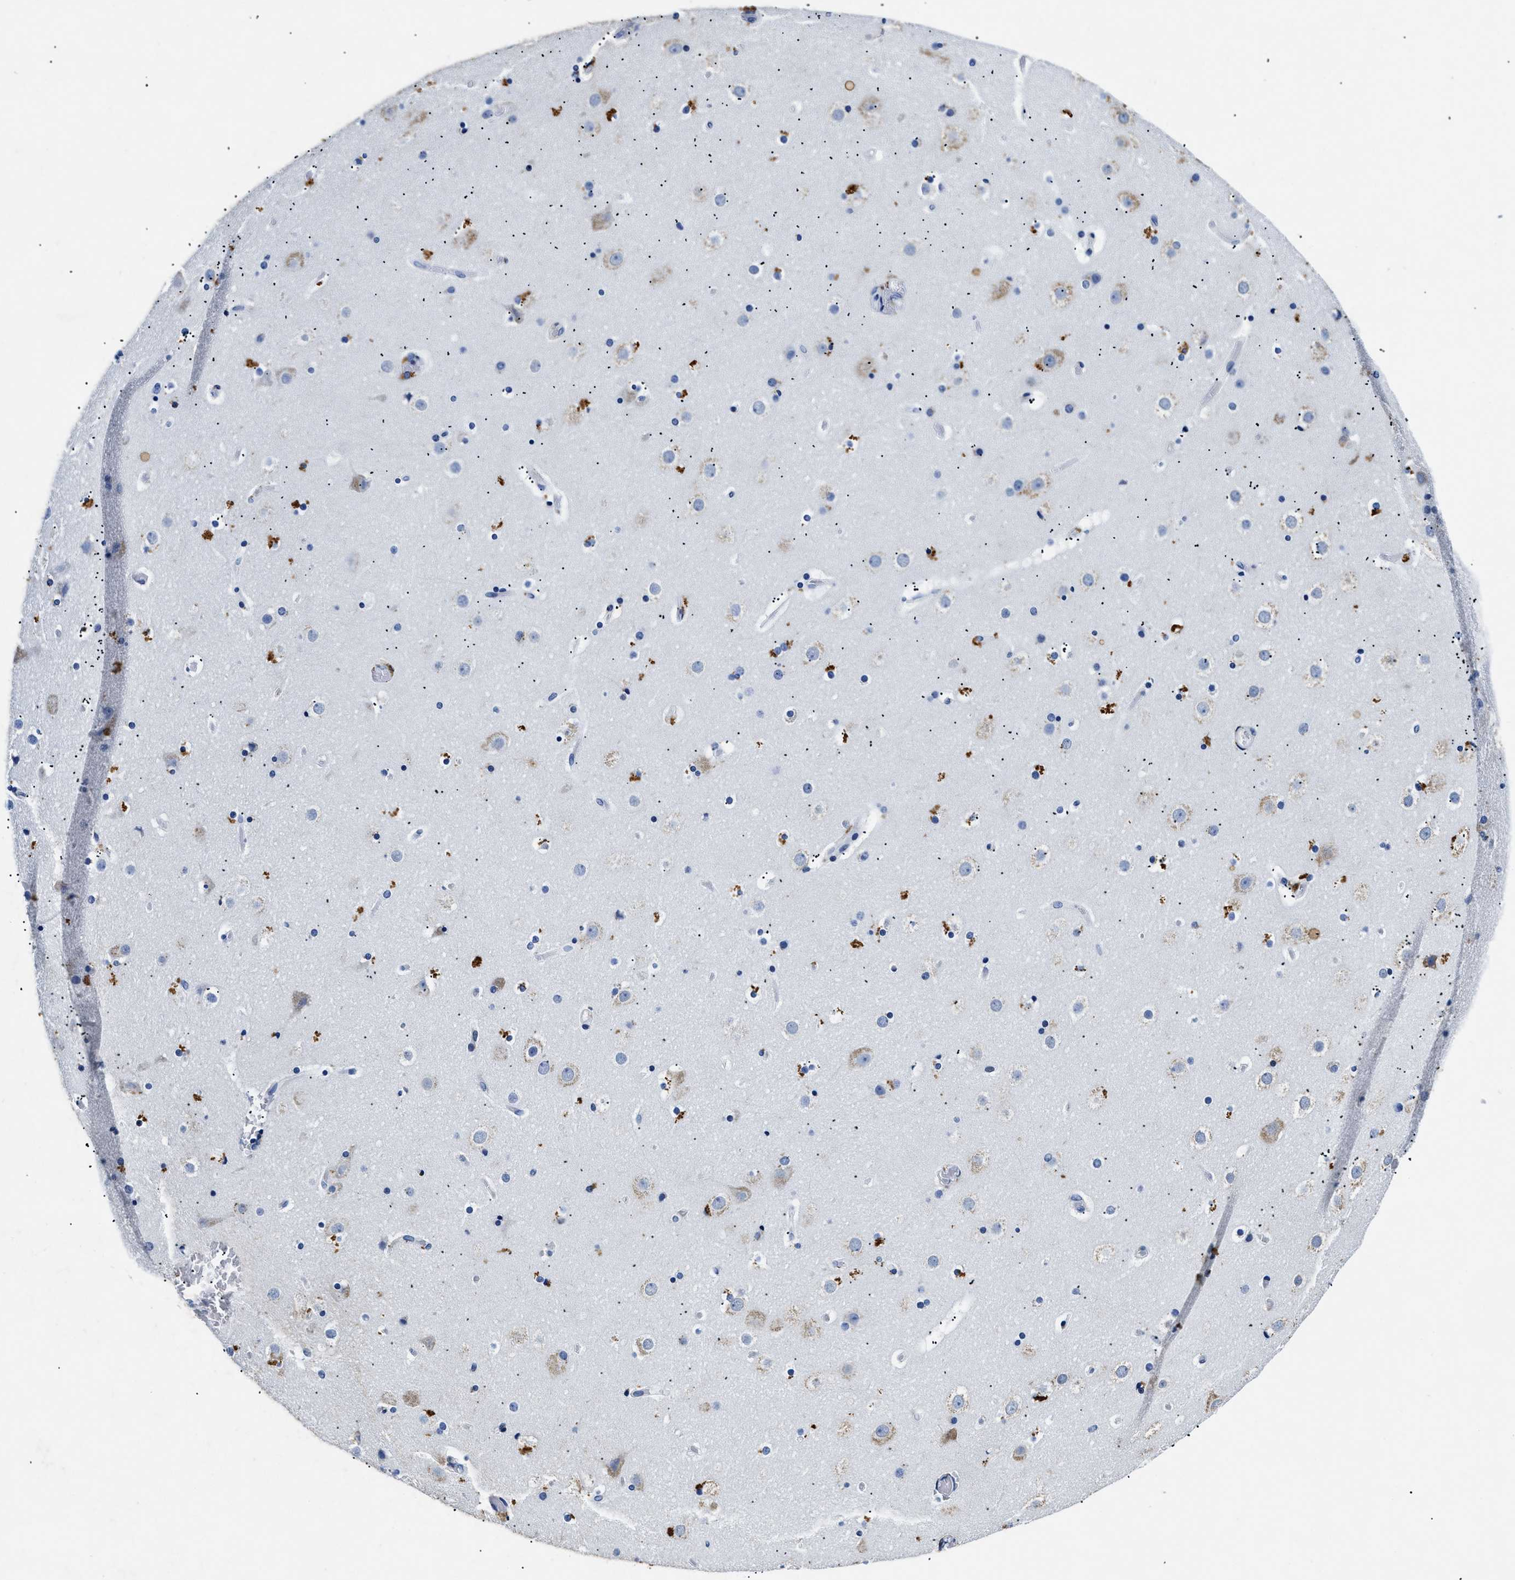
{"staining": {"intensity": "negative", "quantity": "none", "location": "none"}, "tissue": "cerebral cortex", "cell_type": "Endothelial cells", "image_type": "normal", "snomed": [{"axis": "morphology", "description": "Normal tissue, NOS"}, {"axis": "topography", "description": "Cerebral cortex"}], "caption": "High magnification brightfield microscopy of benign cerebral cortex stained with DAB (3,3'-diaminobenzidine) (brown) and counterstained with hematoxylin (blue): endothelial cells show no significant expression. The staining was performed using DAB to visualize the protein expression in brown, while the nuclei were stained in blue with hematoxylin (Magnification: 20x).", "gene": "LAMA3", "patient": {"sex": "male", "age": 57}}